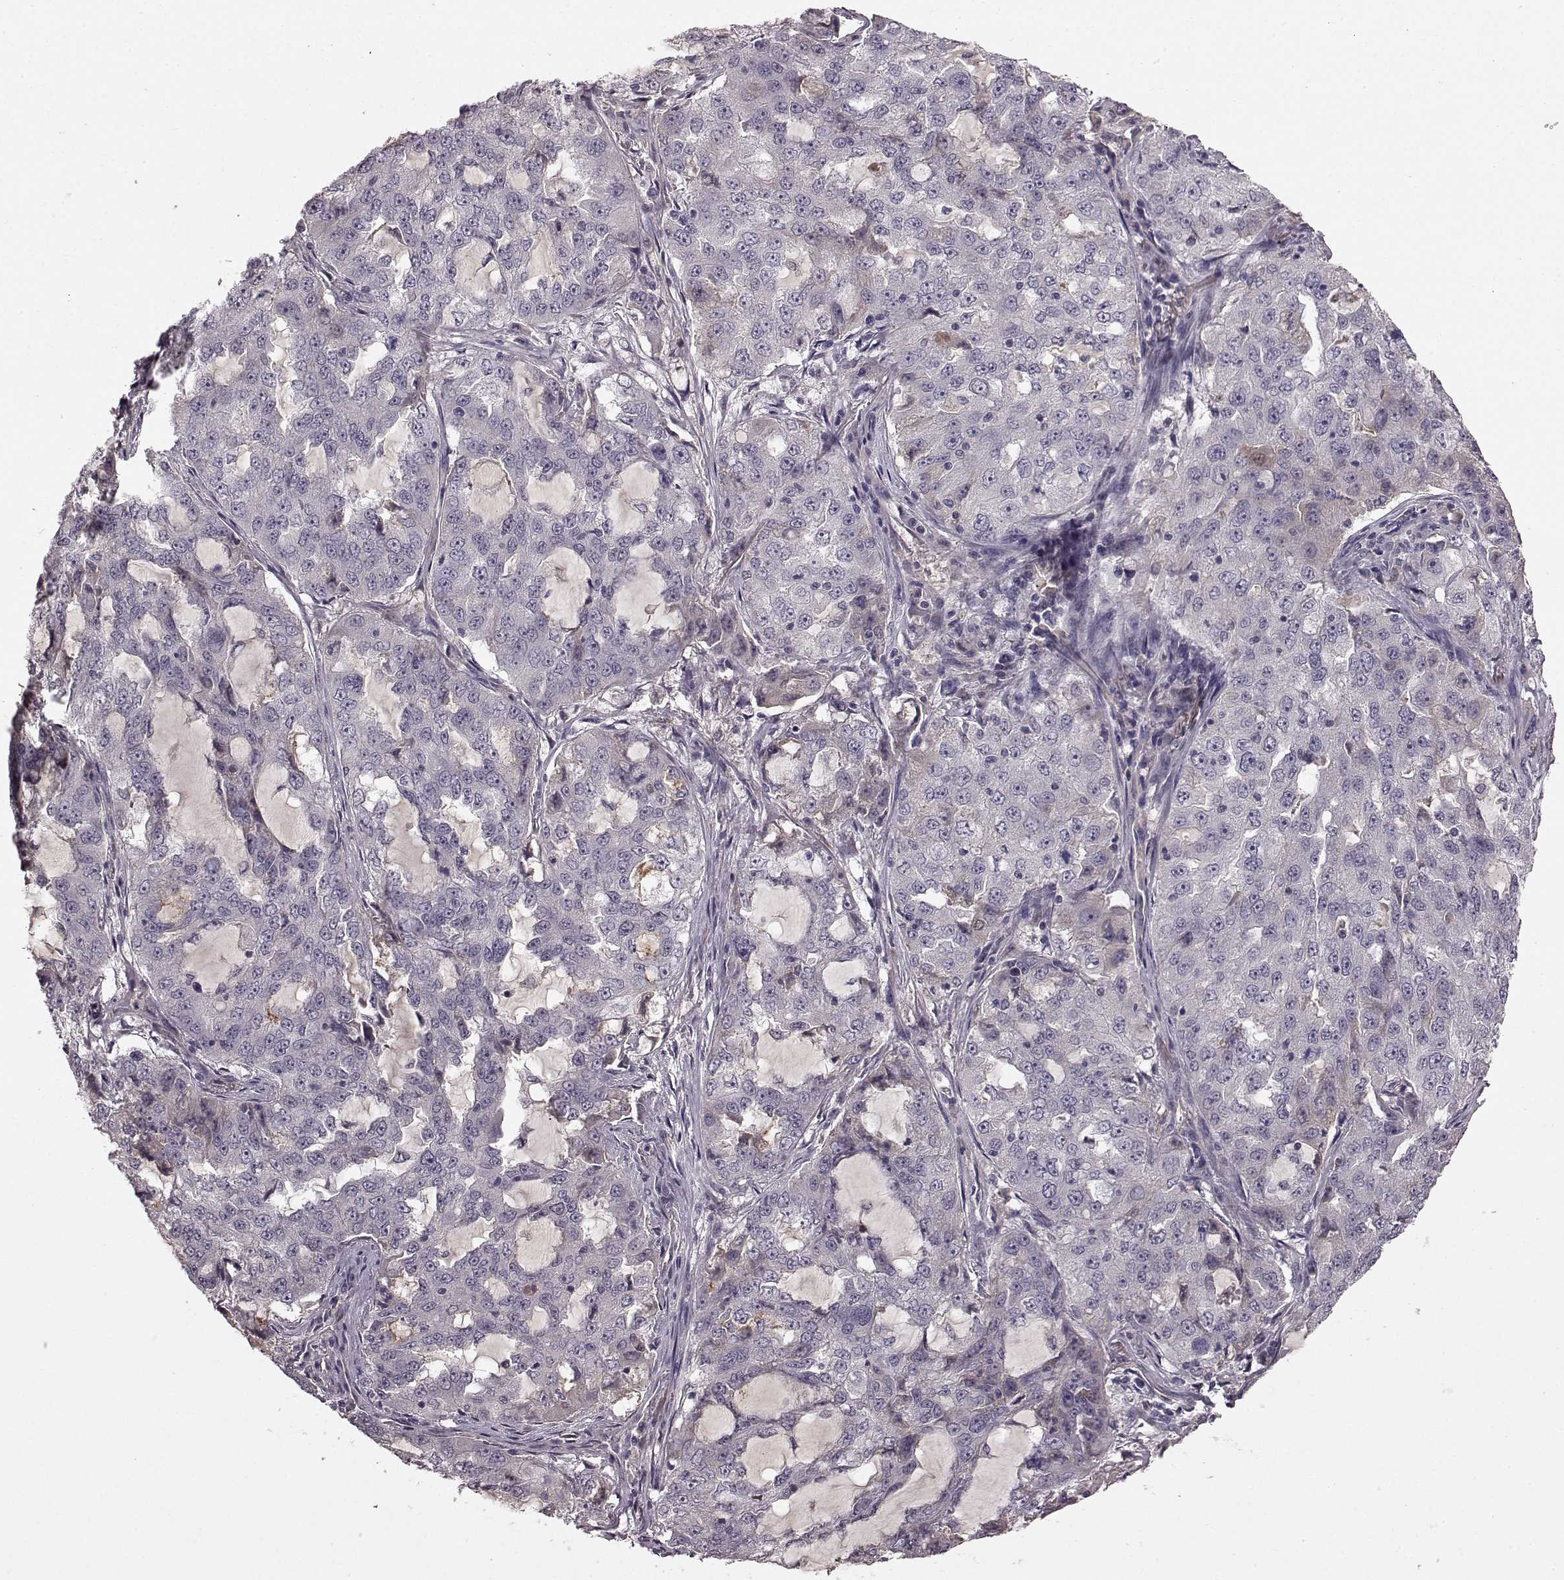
{"staining": {"intensity": "negative", "quantity": "none", "location": "none"}, "tissue": "lung cancer", "cell_type": "Tumor cells", "image_type": "cancer", "snomed": [{"axis": "morphology", "description": "Adenocarcinoma, NOS"}, {"axis": "topography", "description": "Lung"}], "caption": "IHC photomicrograph of human lung cancer stained for a protein (brown), which demonstrates no positivity in tumor cells.", "gene": "SLC22A18", "patient": {"sex": "female", "age": 61}}